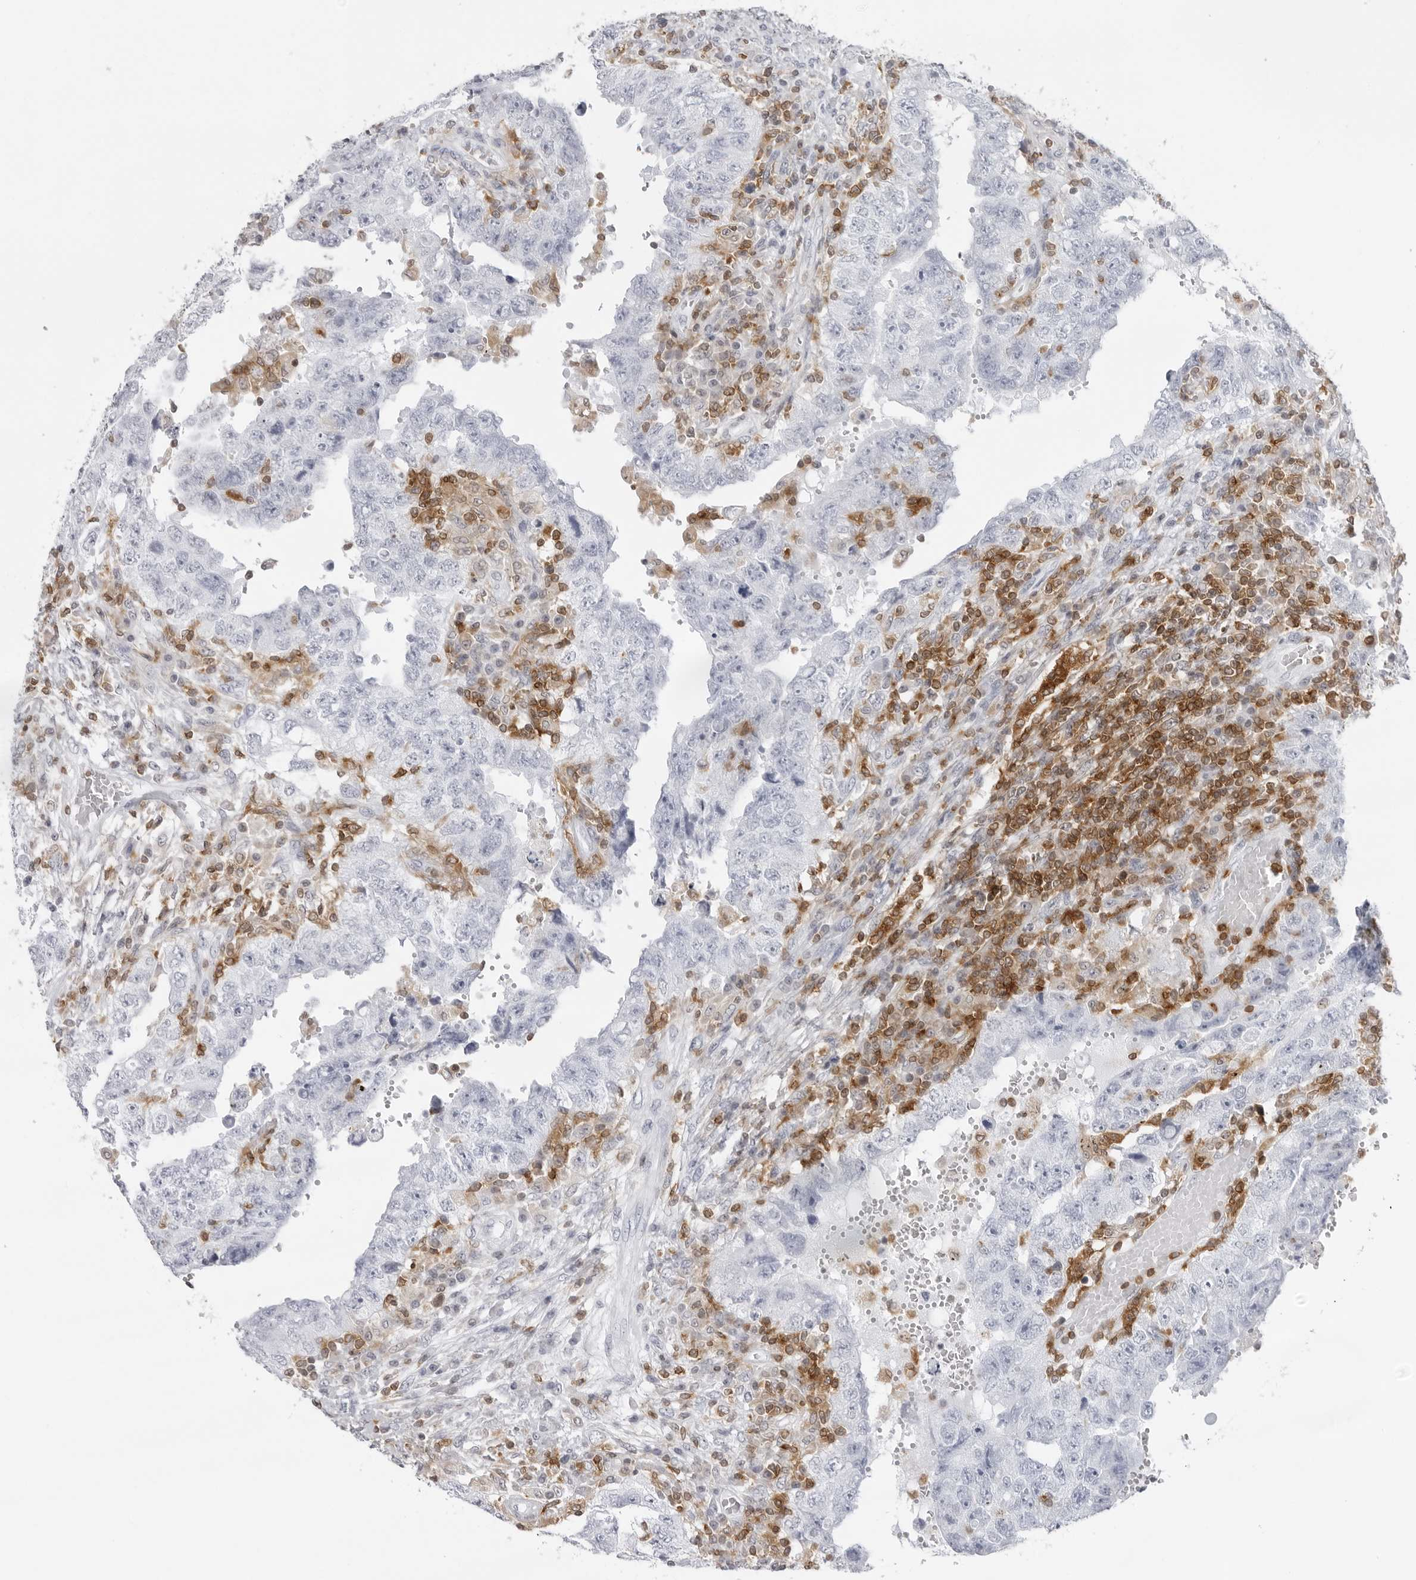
{"staining": {"intensity": "negative", "quantity": "none", "location": "none"}, "tissue": "testis cancer", "cell_type": "Tumor cells", "image_type": "cancer", "snomed": [{"axis": "morphology", "description": "Carcinoma, Embryonal, NOS"}, {"axis": "topography", "description": "Testis"}], "caption": "Immunohistochemical staining of human testis cancer demonstrates no significant positivity in tumor cells.", "gene": "FMNL1", "patient": {"sex": "male", "age": 26}}